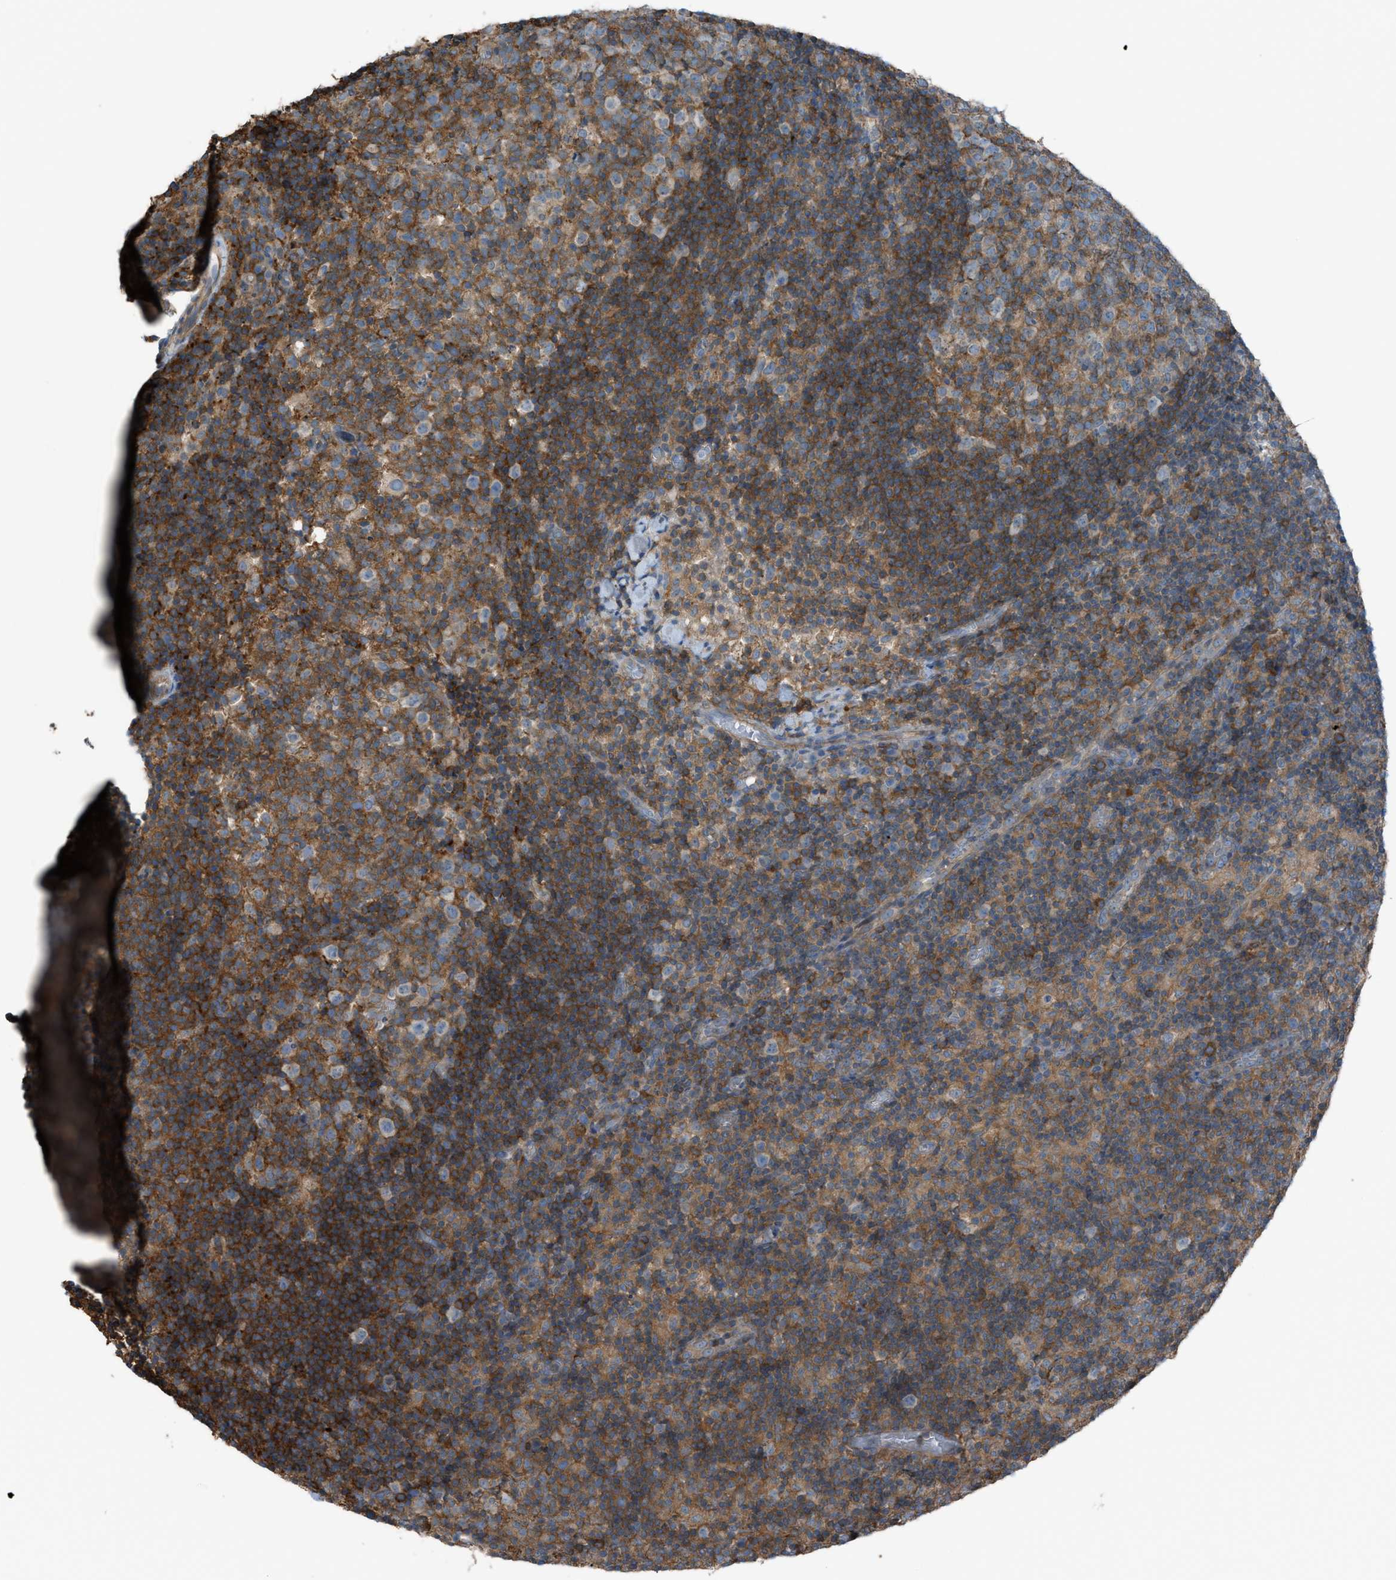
{"staining": {"intensity": "strong", "quantity": "25%-75%", "location": "cytoplasmic/membranous"}, "tissue": "lymph node", "cell_type": "Germinal center cells", "image_type": "normal", "snomed": [{"axis": "morphology", "description": "Normal tissue, NOS"}, {"axis": "morphology", "description": "Inflammation, NOS"}, {"axis": "topography", "description": "Lymph node"}], "caption": "A brown stain shows strong cytoplasmic/membranous staining of a protein in germinal center cells of normal human lymph node.", "gene": "DYRK1A", "patient": {"sex": "male", "age": 55}}